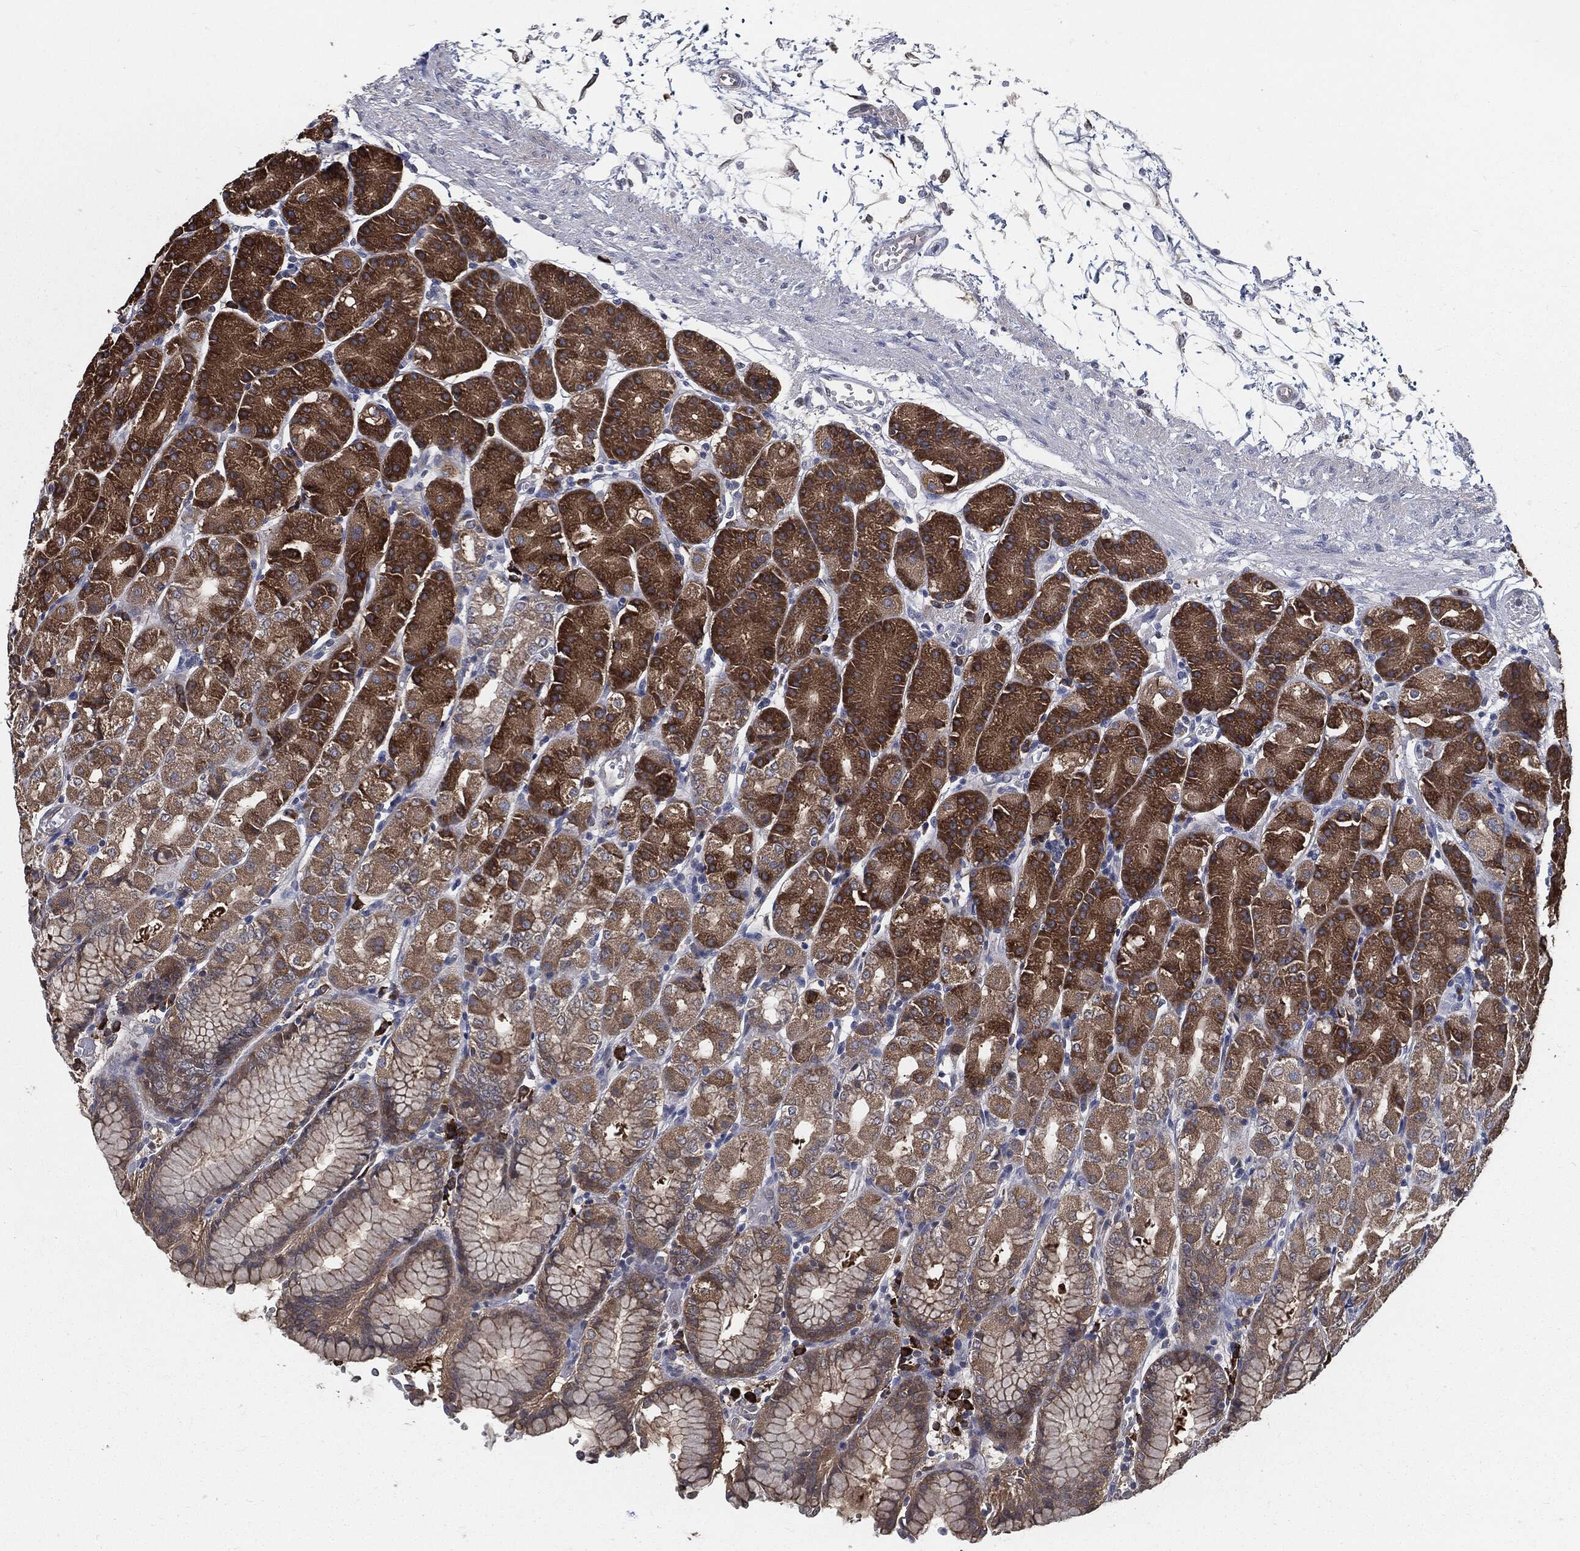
{"staining": {"intensity": "strong", "quantity": "25%-75%", "location": "cytoplasmic/membranous"}, "tissue": "stomach", "cell_type": "Glandular cells", "image_type": "normal", "snomed": [{"axis": "morphology", "description": "Normal tissue, NOS"}, {"axis": "morphology", "description": "Adenocarcinoma, NOS"}, {"axis": "topography", "description": "Stomach"}], "caption": "The immunohistochemical stain highlights strong cytoplasmic/membranous positivity in glandular cells of benign stomach.", "gene": "PRDX4", "patient": {"sex": "female", "age": 81}}